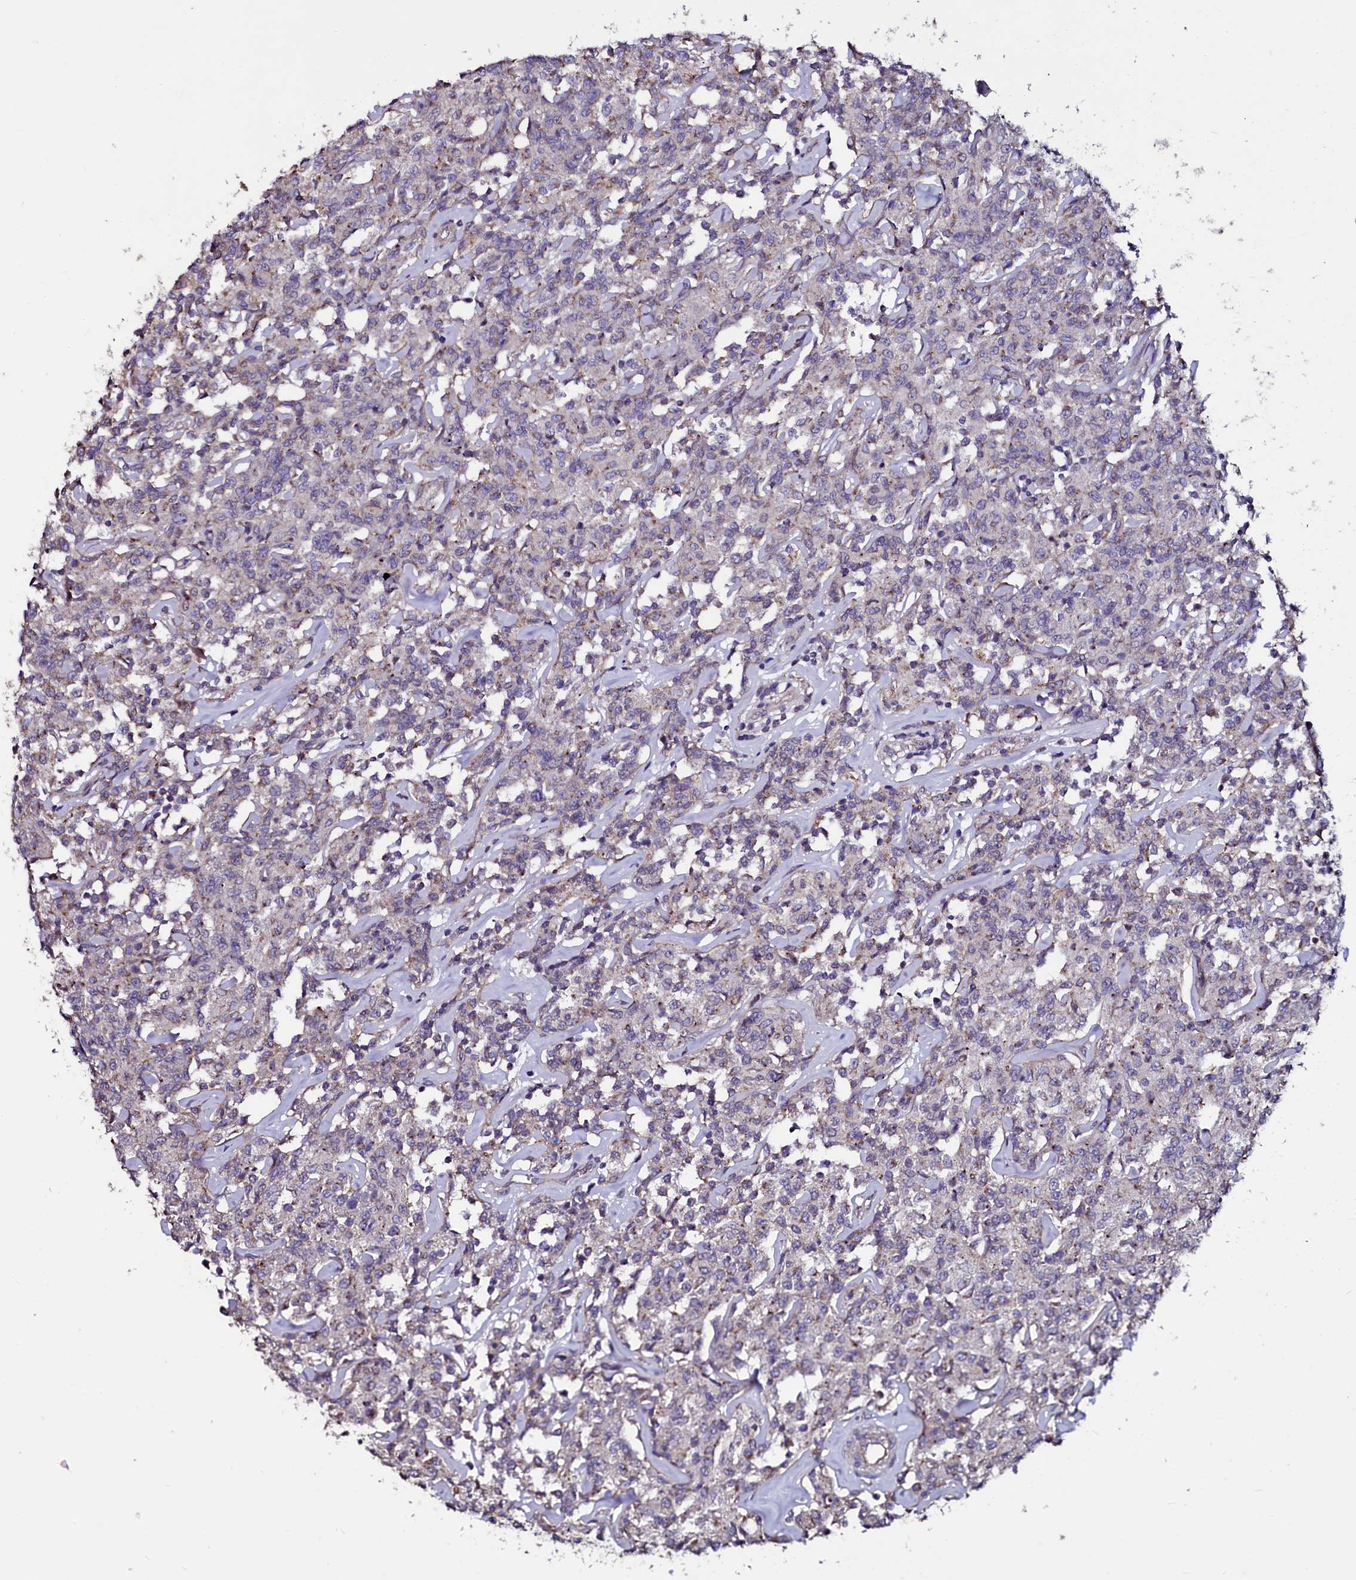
{"staining": {"intensity": "weak", "quantity": "<25%", "location": "cytoplasmic/membranous"}, "tissue": "lymphoma", "cell_type": "Tumor cells", "image_type": "cancer", "snomed": [{"axis": "morphology", "description": "Malignant lymphoma, non-Hodgkin's type, Low grade"}, {"axis": "topography", "description": "Small intestine"}], "caption": "Histopathology image shows no protein expression in tumor cells of low-grade malignant lymphoma, non-Hodgkin's type tissue.", "gene": "USPL1", "patient": {"sex": "female", "age": 59}}